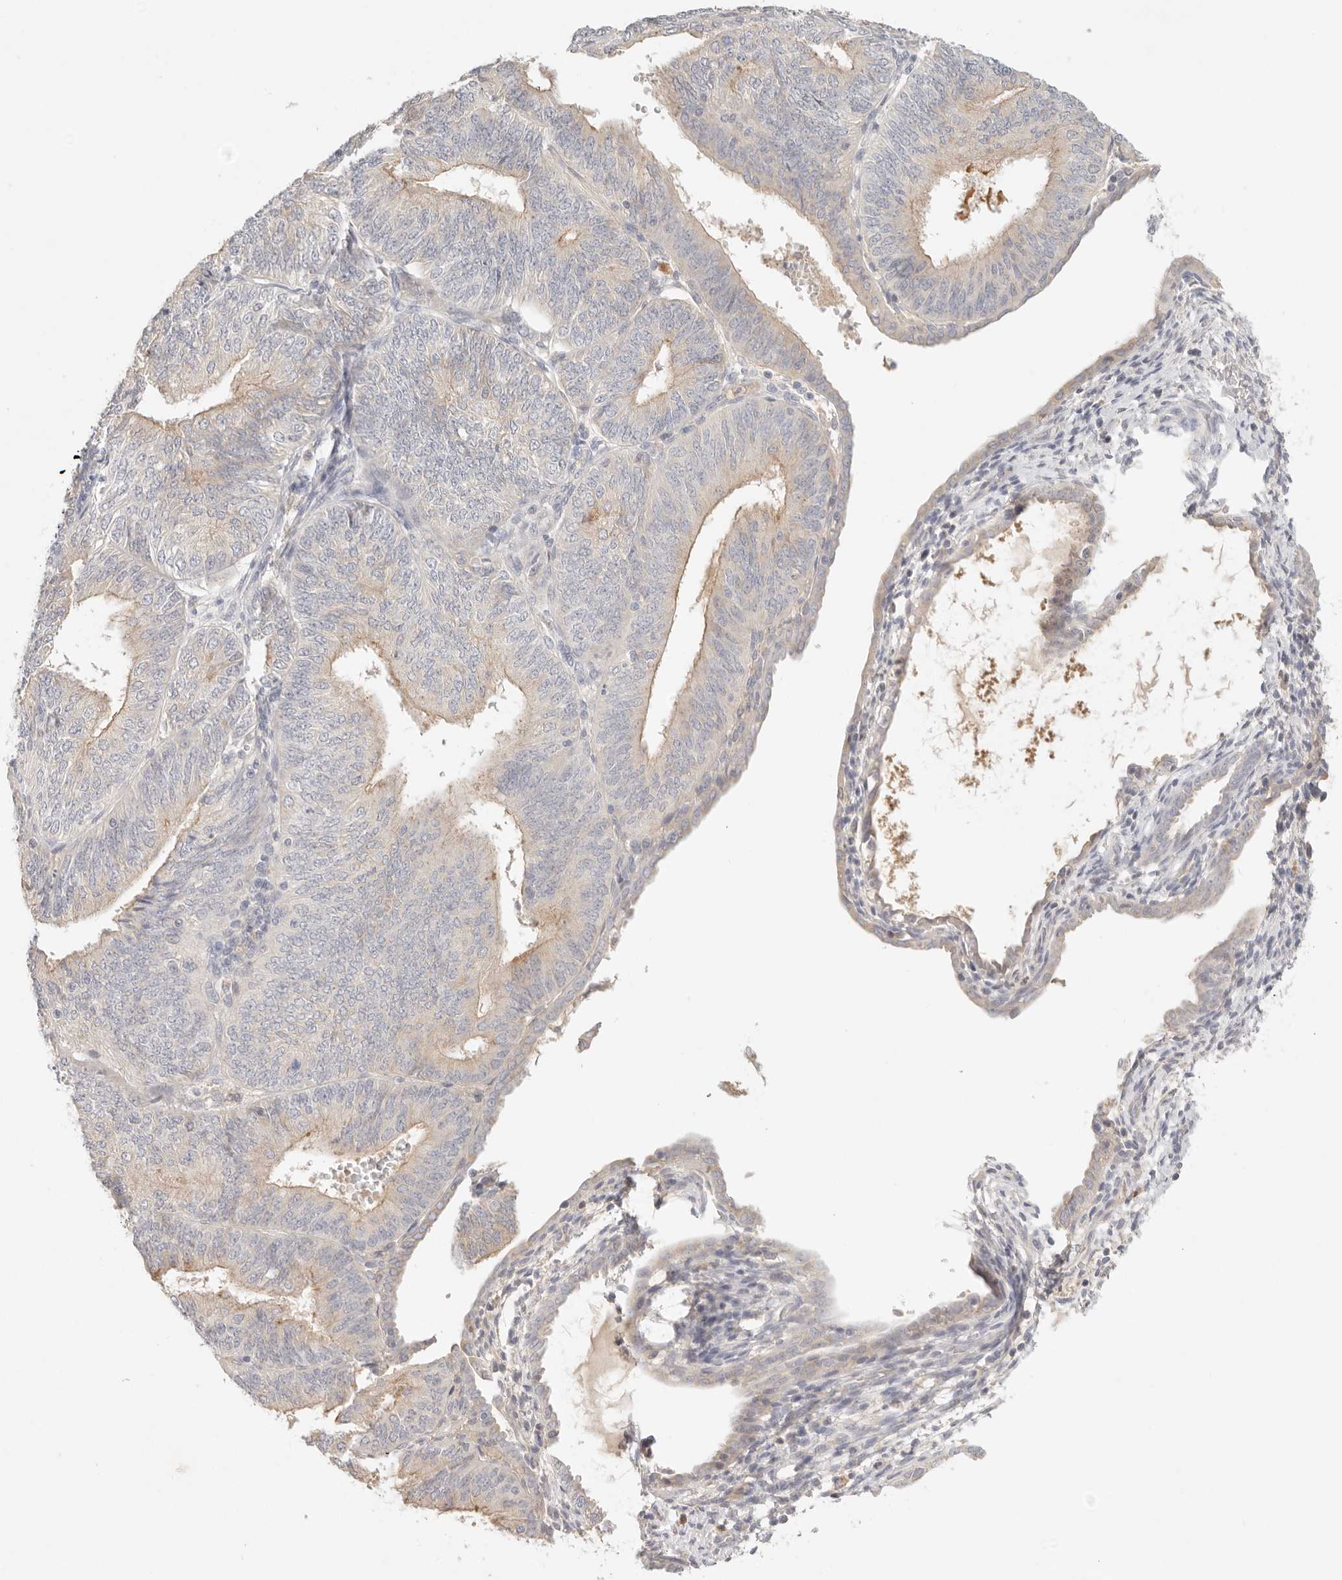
{"staining": {"intensity": "weak", "quantity": "<25%", "location": "cytoplasmic/membranous"}, "tissue": "endometrial cancer", "cell_type": "Tumor cells", "image_type": "cancer", "snomed": [{"axis": "morphology", "description": "Adenocarcinoma, NOS"}, {"axis": "topography", "description": "Endometrium"}], "caption": "Endometrial cancer stained for a protein using immunohistochemistry displays no positivity tumor cells.", "gene": "CEP120", "patient": {"sex": "female", "age": 58}}